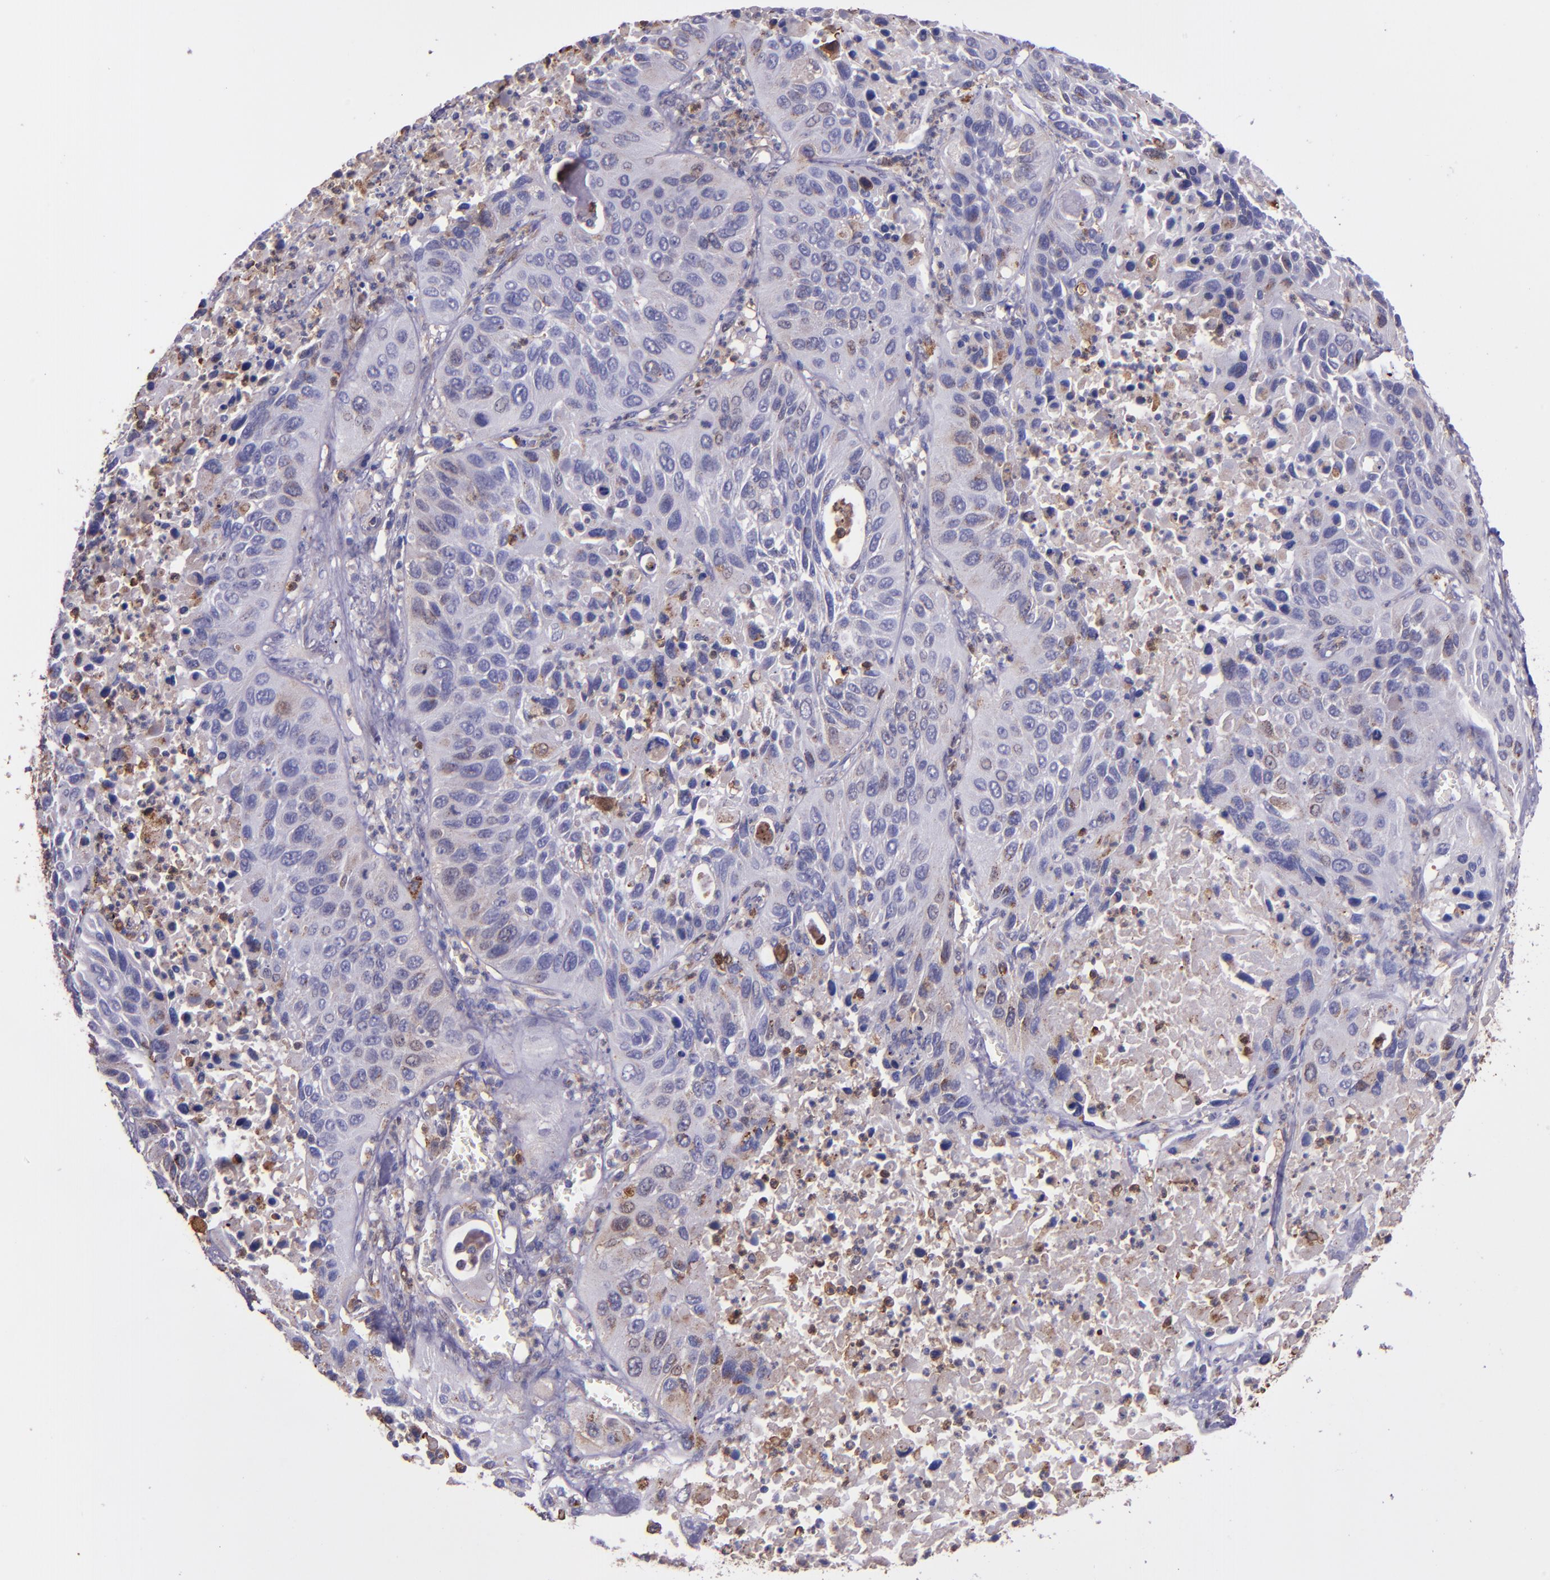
{"staining": {"intensity": "weak", "quantity": "<25%", "location": "cytoplasmic/membranous"}, "tissue": "lung cancer", "cell_type": "Tumor cells", "image_type": "cancer", "snomed": [{"axis": "morphology", "description": "Squamous cell carcinoma, NOS"}, {"axis": "topography", "description": "Lung"}], "caption": "Lung cancer (squamous cell carcinoma) was stained to show a protein in brown. There is no significant staining in tumor cells. (Brightfield microscopy of DAB immunohistochemistry at high magnification).", "gene": "WASHC1", "patient": {"sex": "female", "age": 76}}